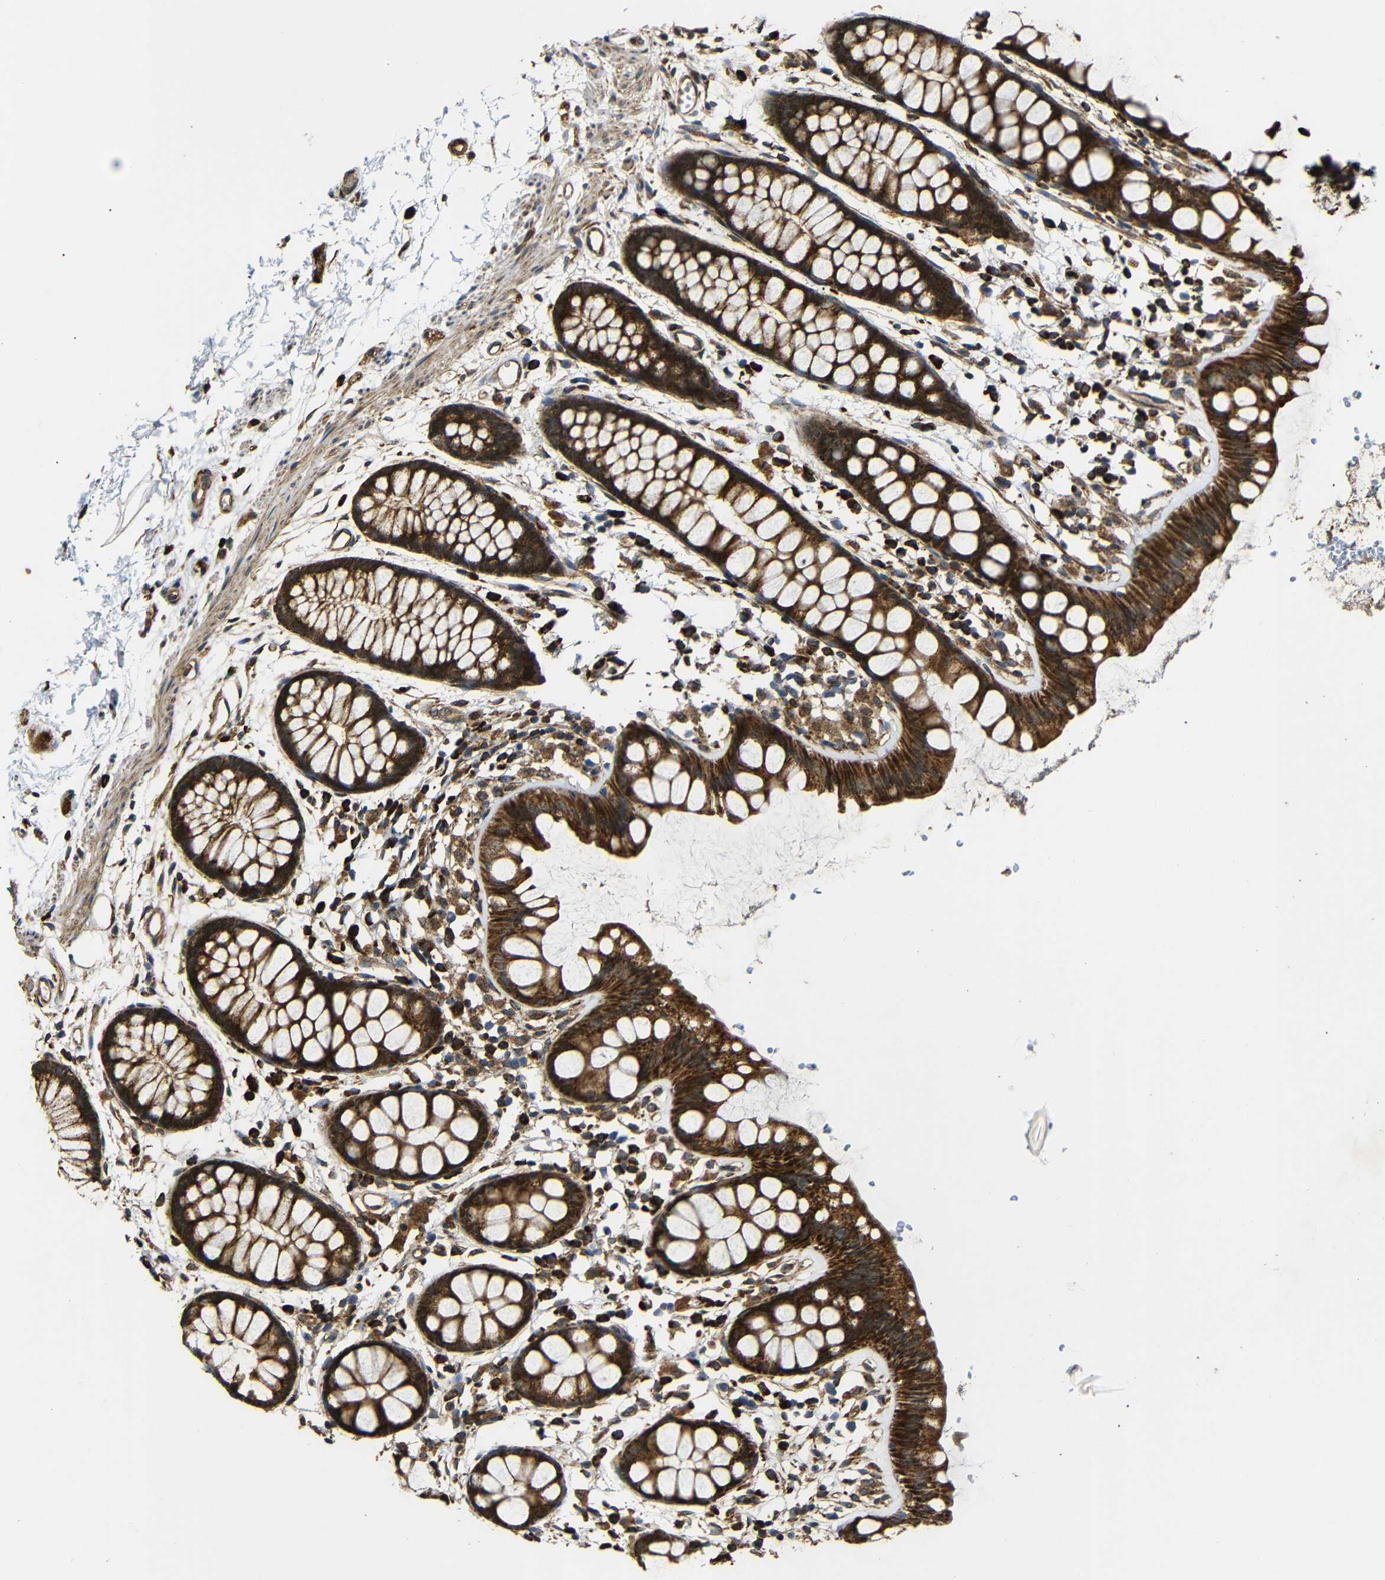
{"staining": {"intensity": "strong", "quantity": ">75%", "location": "cytoplasmic/membranous"}, "tissue": "rectum", "cell_type": "Glandular cells", "image_type": "normal", "snomed": [{"axis": "morphology", "description": "Normal tissue, NOS"}, {"axis": "topography", "description": "Rectum"}], "caption": "Strong cytoplasmic/membranous protein expression is seen in approximately >75% of glandular cells in rectum. The protein of interest is shown in brown color, while the nuclei are stained blue.", "gene": "KANK4", "patient": {"sex": "female", "age": 66}}